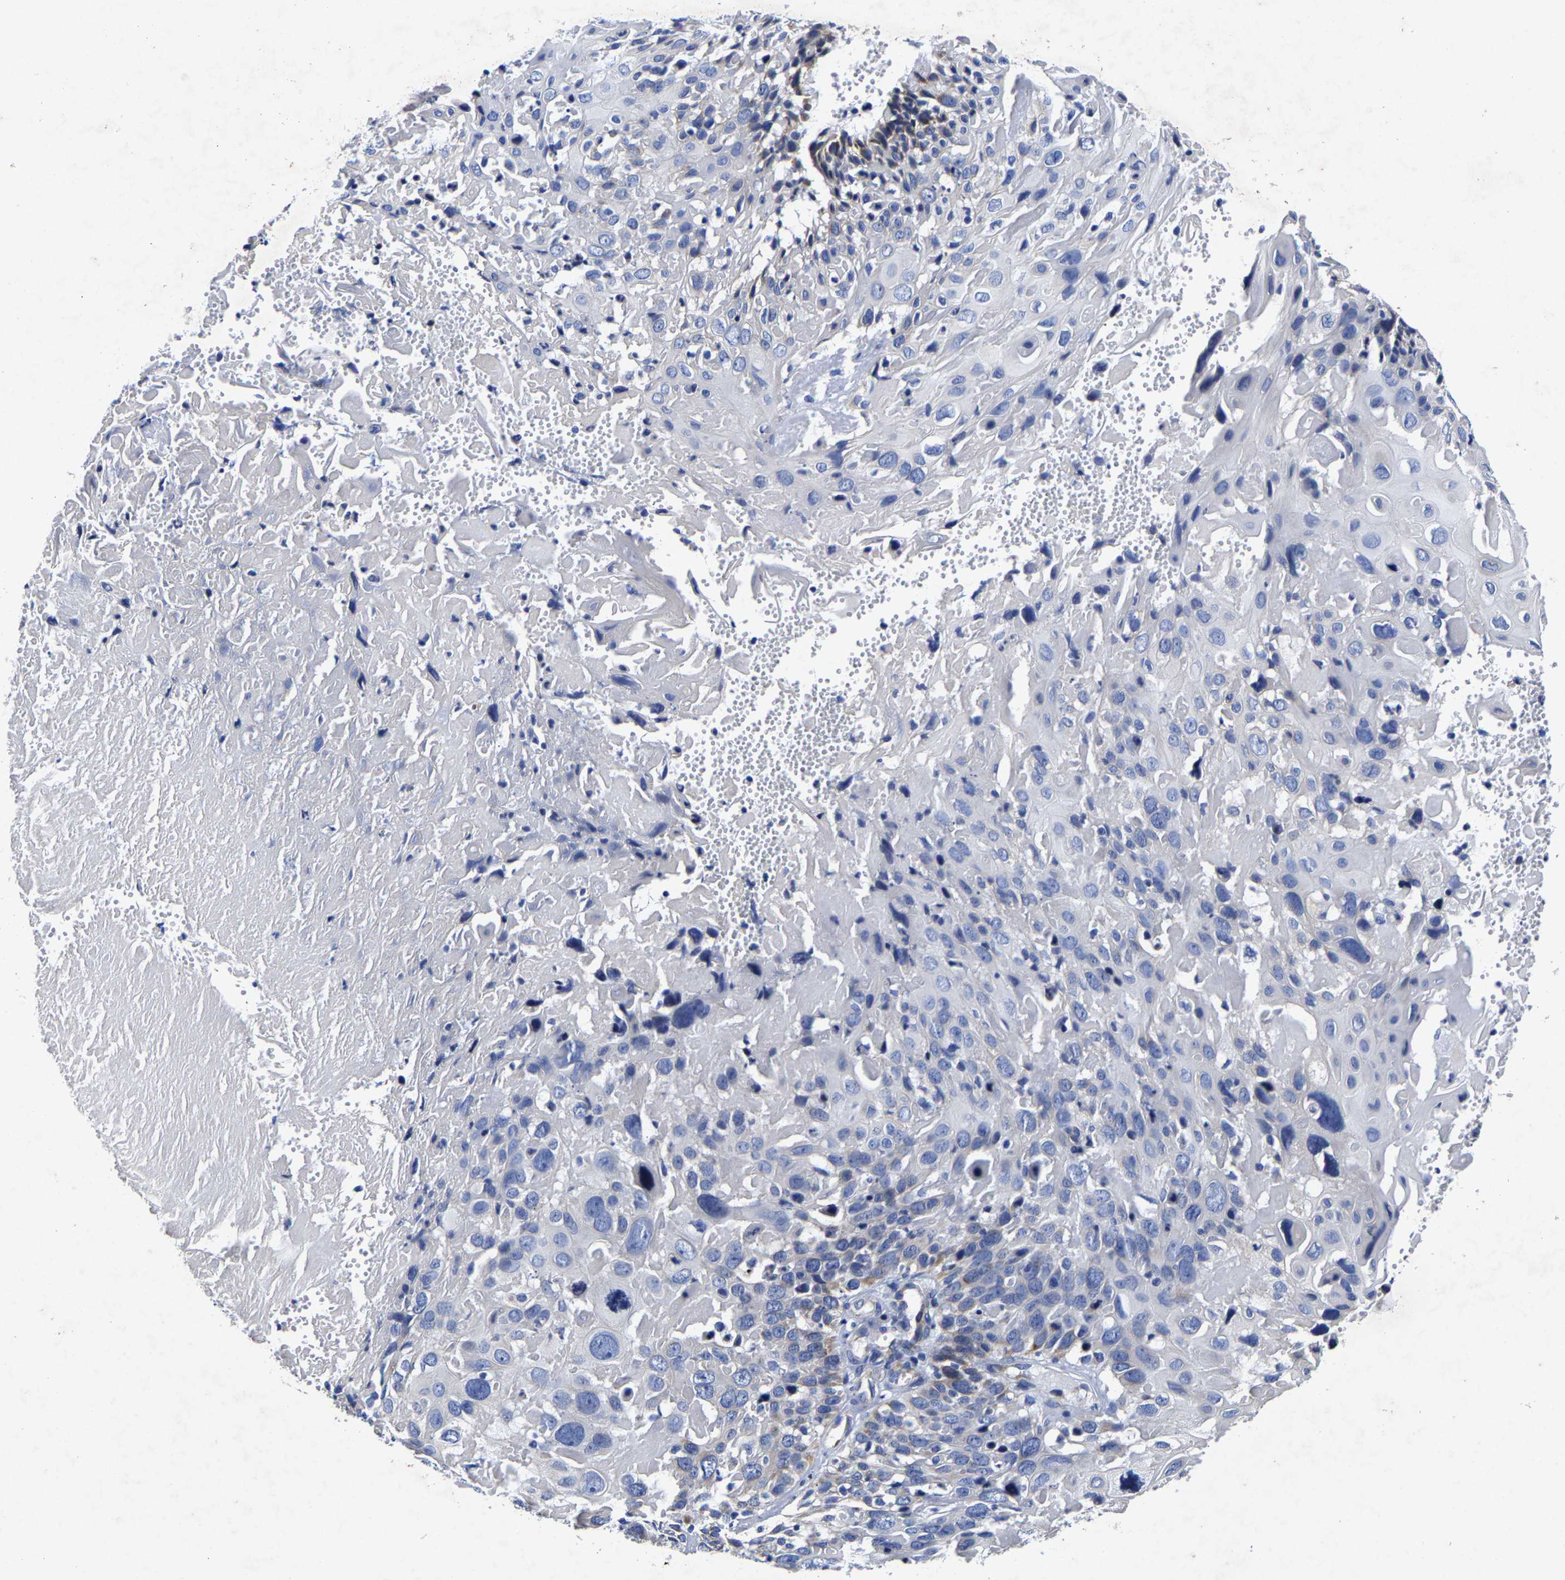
{"staining": {"intensity": "moderate", "quantity": "<25%", "location": "cytoplasmic/membranous"}, "tissue": "cervical cancer", "cell_type": "Tumor cells", "image_type": "cancer", "snomed": [{"axis": "morphology", "description": "Squamous cell carcinoma, NOS"}, {"axis": "topography", "description": "Cervix"}], "caption": "Brown immunohistochemical staining in cervical squamous cell carcinoma reveals moderate cytoplasmic/membranous expression in approximately <25% of tumor cells.", "gene": "AASS", "patient": {"sex": "female", "age": 74}}